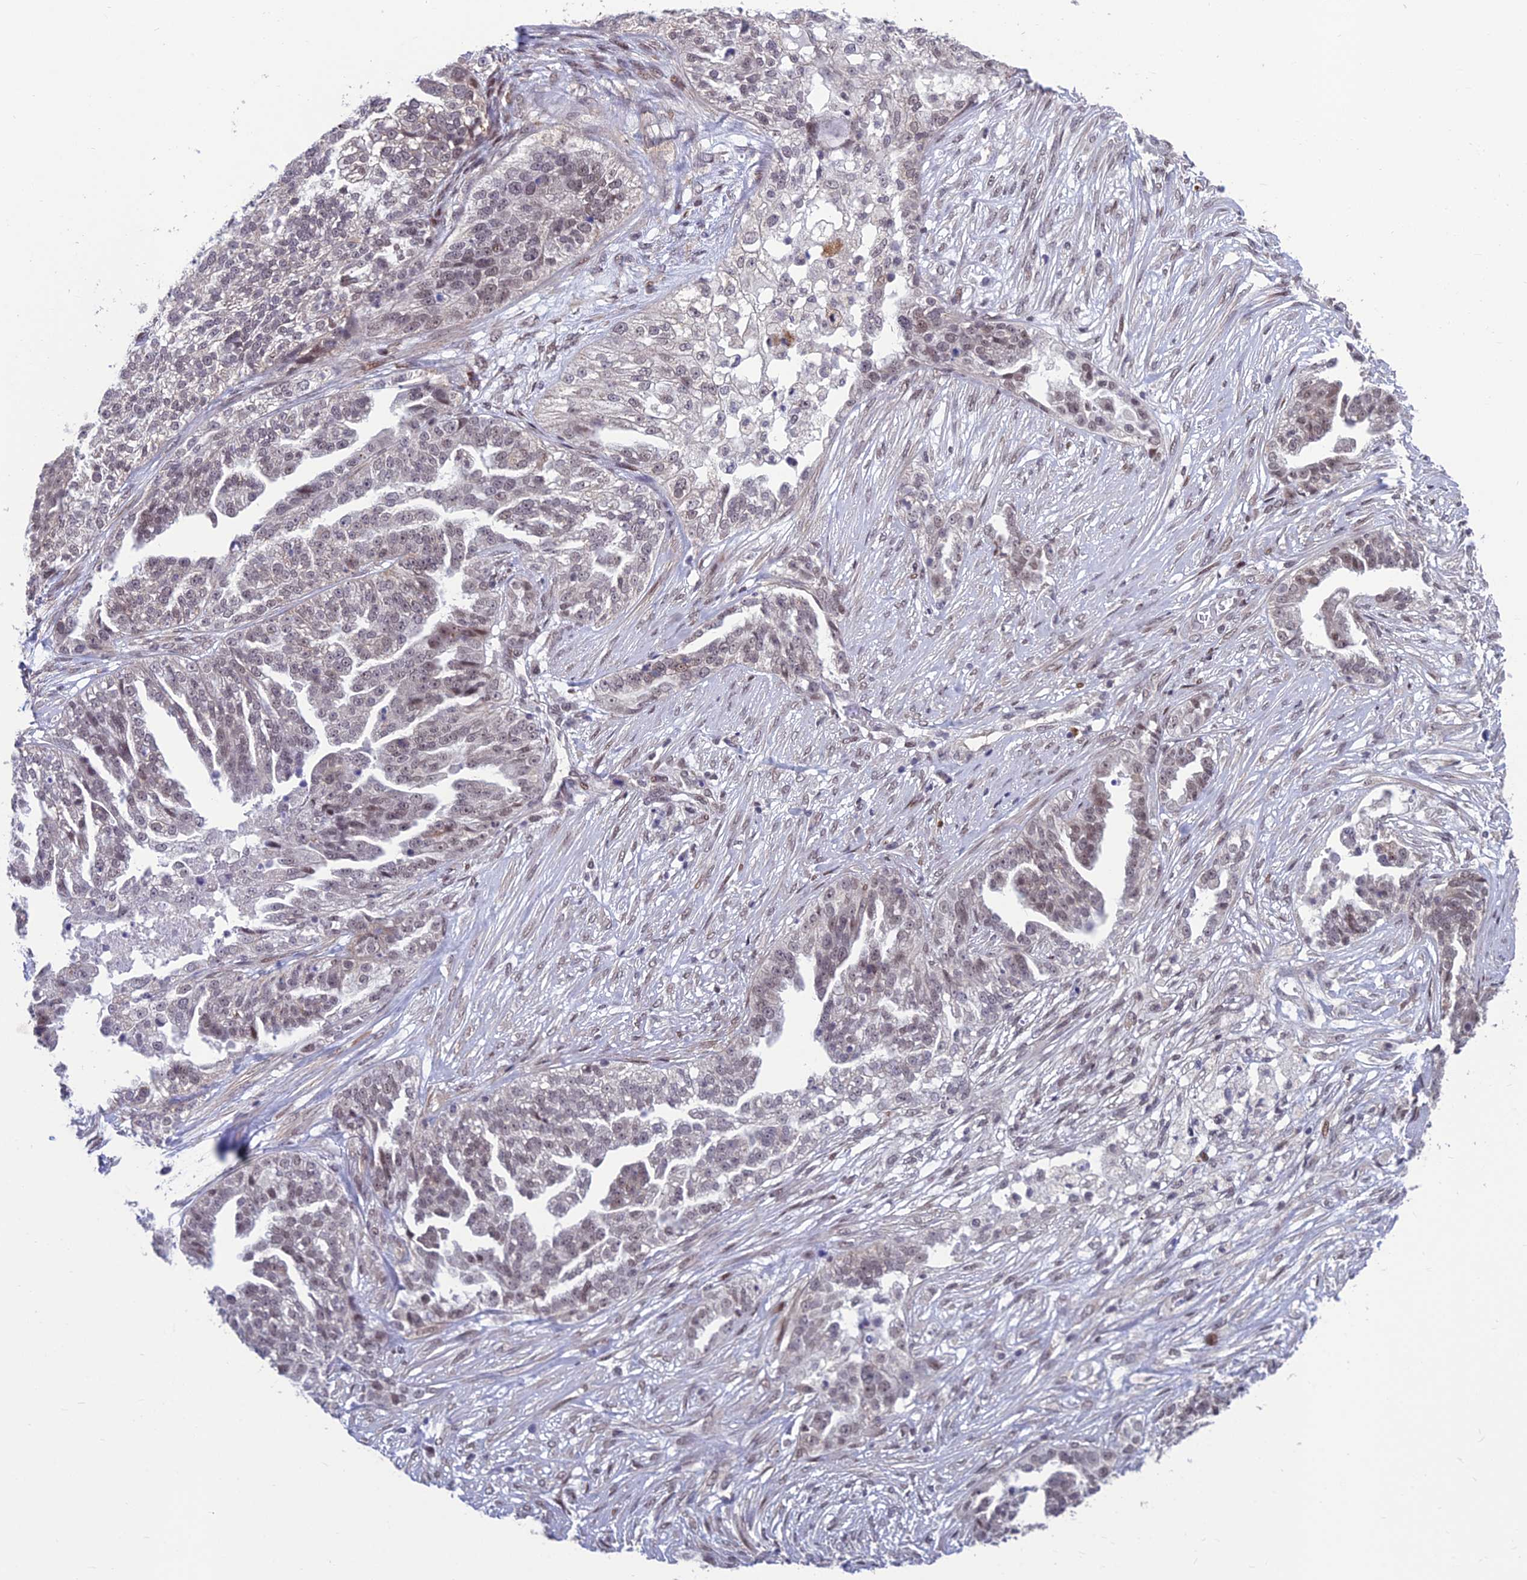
{"staining": {"intensity": "weak", "quantity": "<25%", "location": "nuclear"}, "tissue": "ovarian cancer", "cell_type": "Tumor cells", "image_type": "cancer", "snomed": [{"axis": "morphology", "description": "Cystadenocarcinoma, serous, NOS"}, {"axis": "topography", "description": "Ovary"}], "caption": "Immunohistochemistry image of human ovarian serous cystadenocarcinoma stained for a protein (brown), which demonstrates no staining in tumor cells.", "gene": "KIAA1191", "patient": {"sex": "female", "age": 58}}